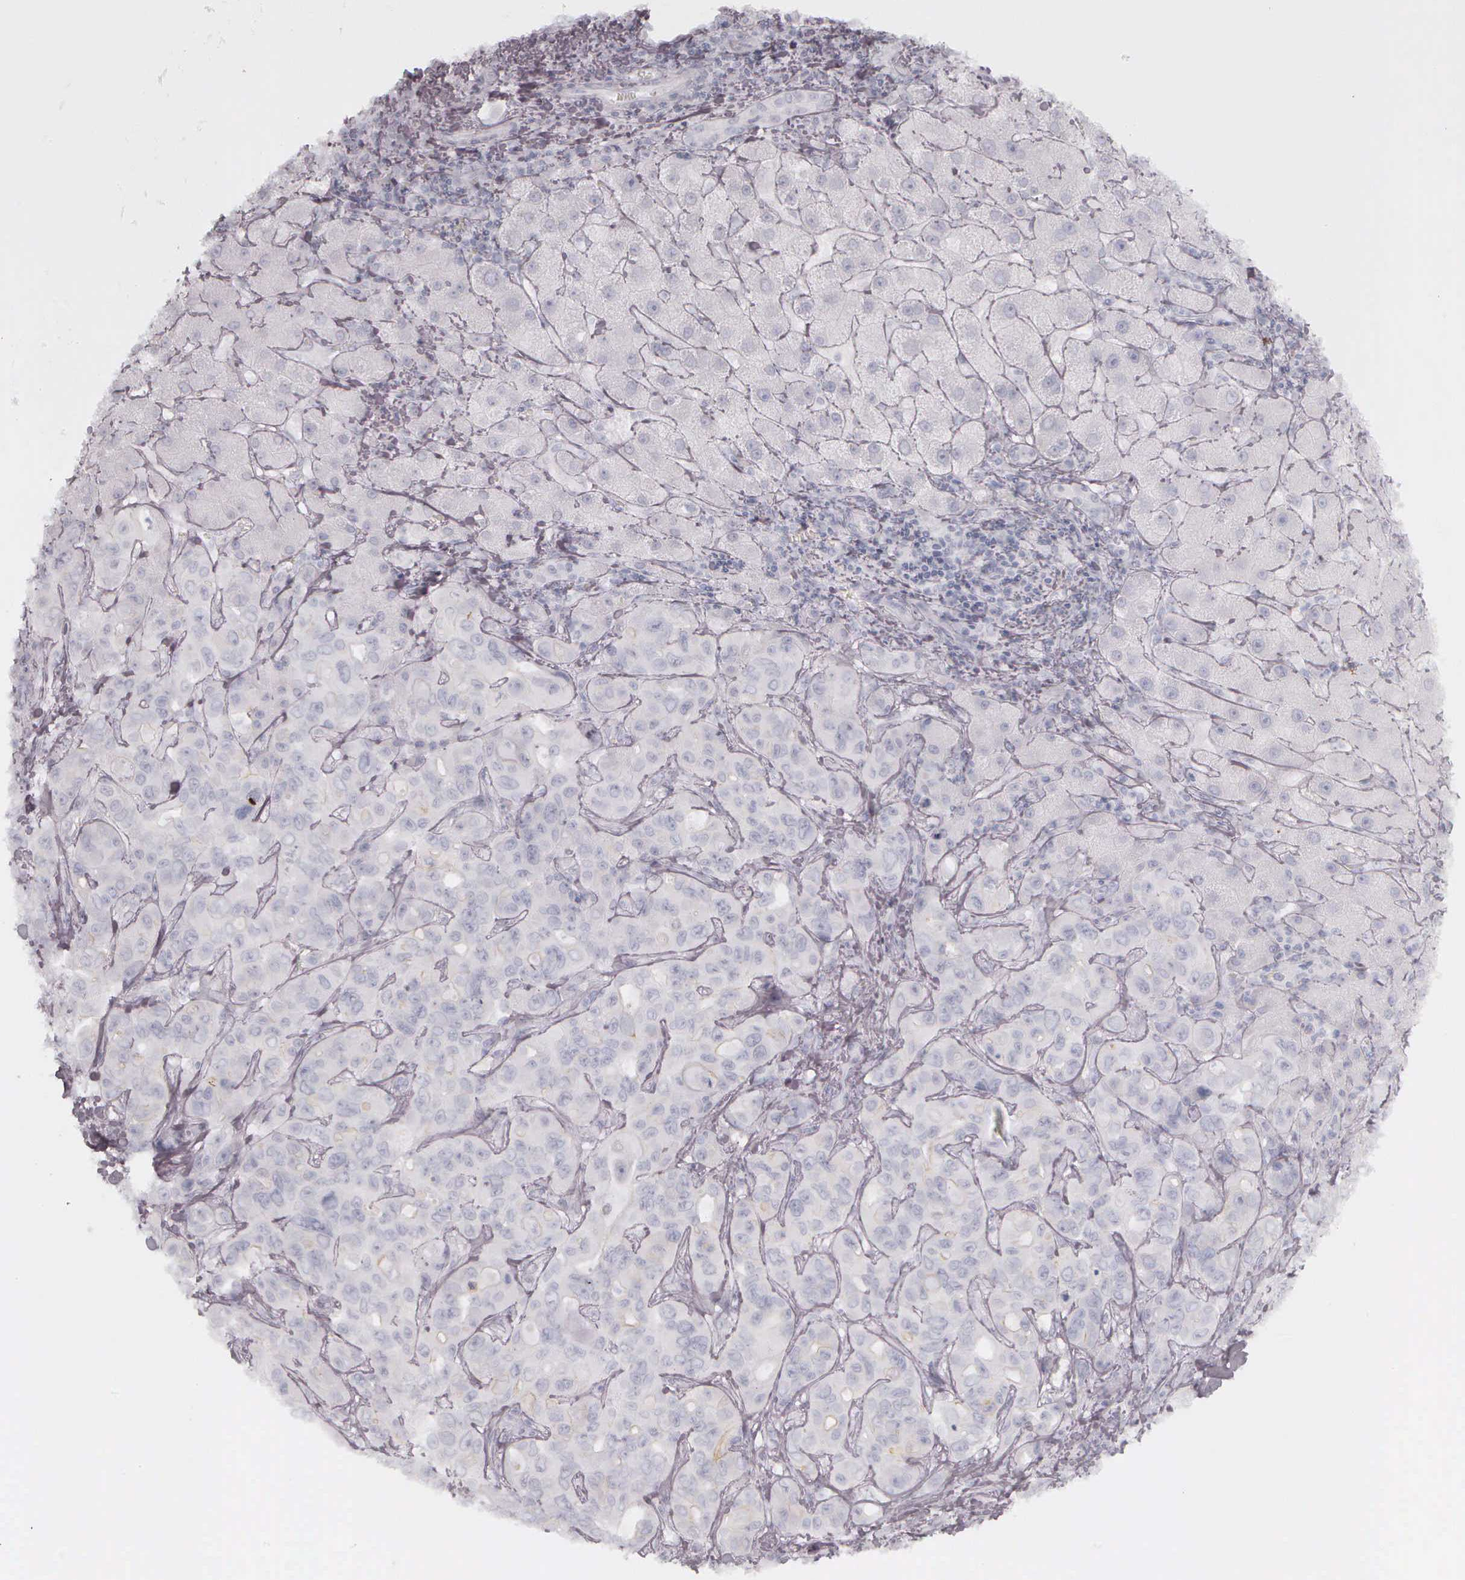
{"staining": {"intensity": "negative", "quantity": "none", "location": "none"}, "tissue": "liver cancer", "cell_type": "Tumor cells", "image_type": "cancer", "snomed": [{"axis": "morphology", "description": "Cholangiocarcinoma"}, {"axis": "topography", "description": "Liver"}], "caption": "Tumor cells show no significant protein positivity in liver cholangiocarcinoma. Brightfield microscopy of immunohistochemistry (IHC) stained with DAB (3,3'-diaminobenzidine) (brown) and hematoxylin (blue), captured at high magnification.", "gene": "KRT14", "patient": {"sex": "female", "age": 79}}